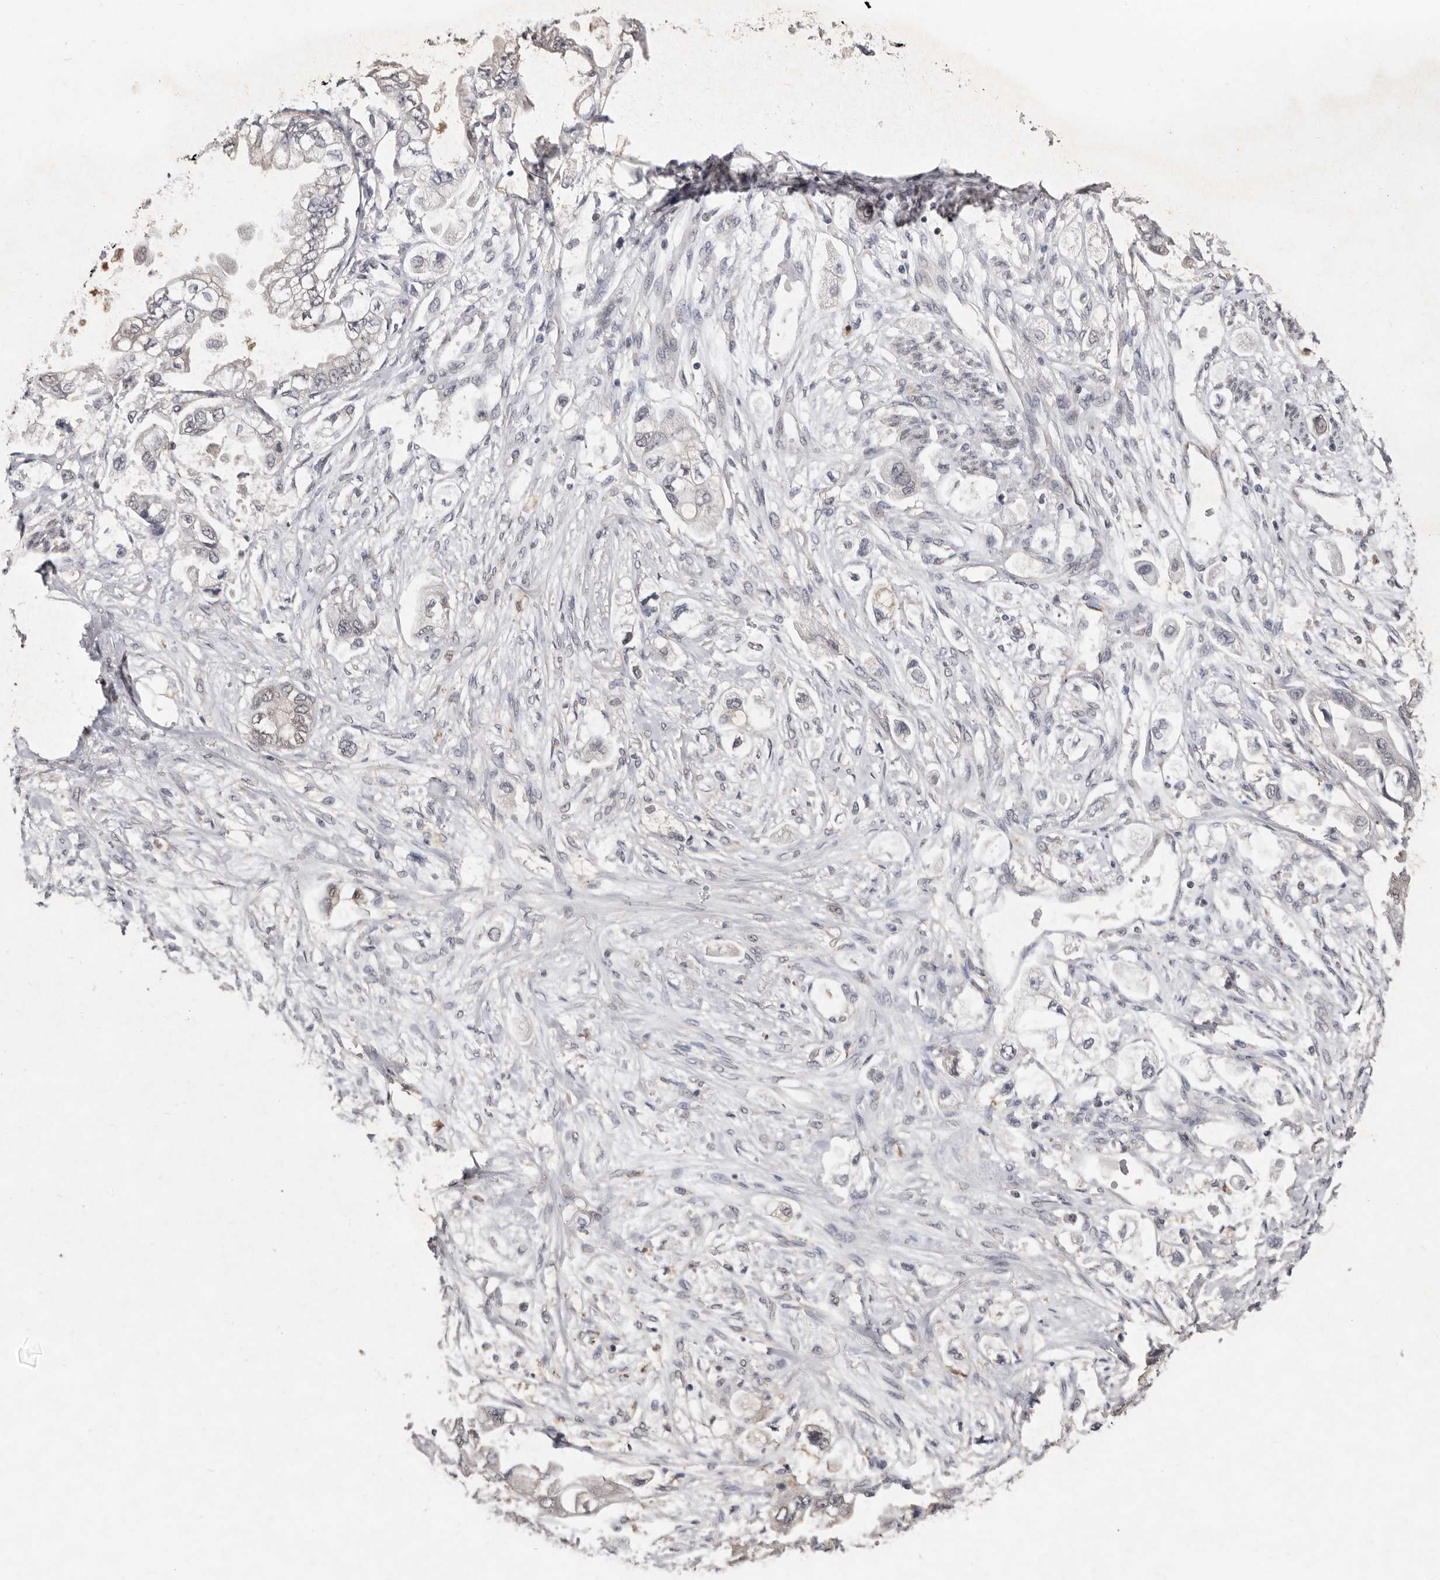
{"staining": {"intensity": "negative", "quantity": "none", "location": "none"}, "tissue": "stomach cancer", "cell_type": "Tumor cells", "image_type": "cancer", "snomed": [{"axis": "morphology", "description": "Adenocarcinoma, NOS"}, {"axis": "topography", "description": "Stomach"}], "caption": "Immunohistochemistry (IHC) of stomach cancer demonstrates no positivity in tumor cells. (Immunohistochemistry, brightfield microscopy, high magnification).", "gene": "SULT1E1", "patient": {"sex": "male", "age": 62}}